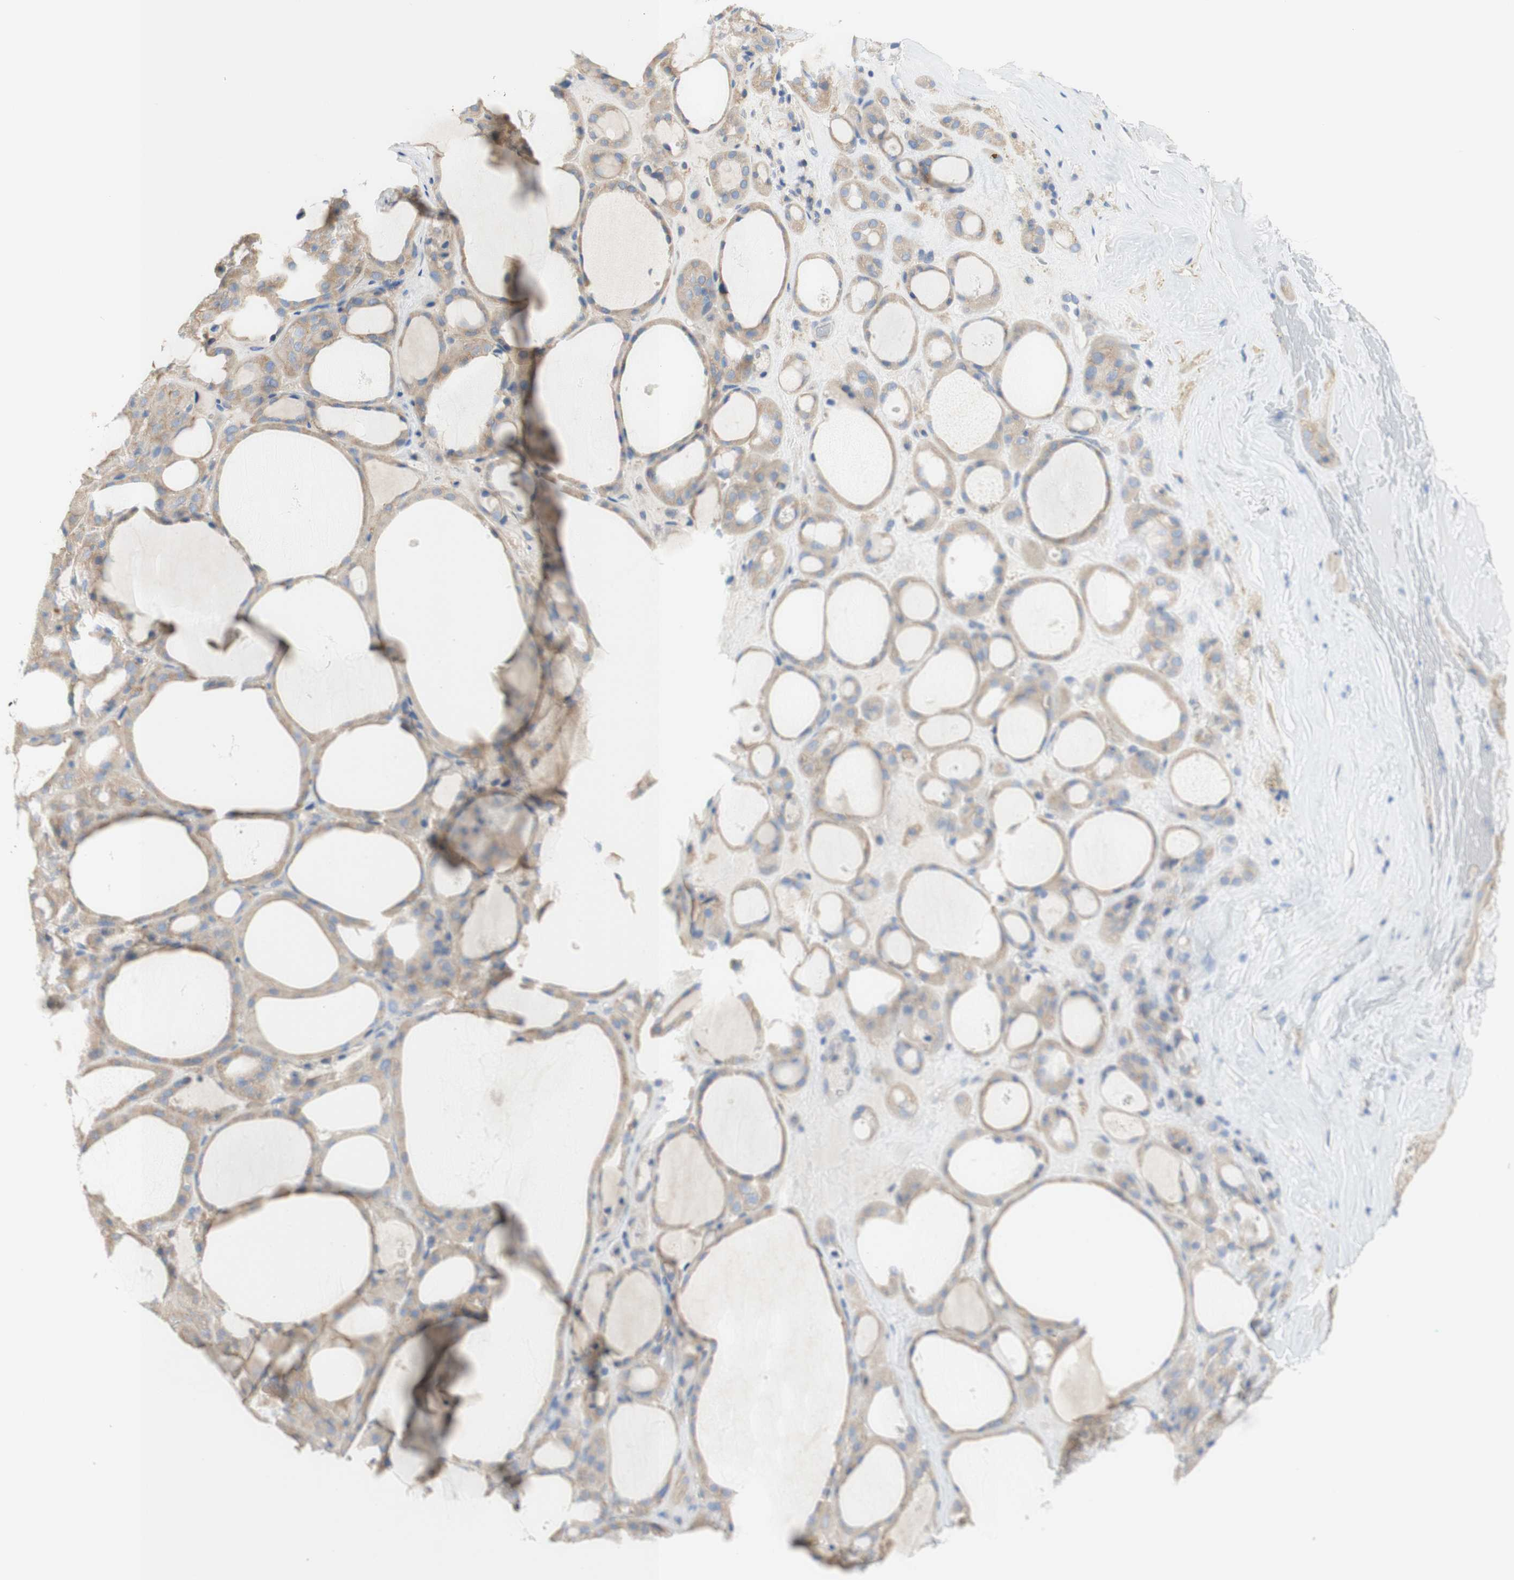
{"staining": {"intensity": "weak", "quantity": ">75%", "location": "cytoplasmic/membranous"}, "tissue": "thyroid gland", "cell_type": "Glandular cells", "image_type": "normal", "snomed": [{"axis": "morphology", "description": "Normal tissue, NOS"}, {"axis": "morphology", "description": "Carcinoma, NOS"}, {"axis": "topography", "description": "Thyroid gland"}], "caption": "Weak cytoplasmic/membranous protein staining is identified in approximately >75% of glandular cells in thyroid gland. (brown staining indicates protein expression, while blue staining denotes nuclei).", "gene": "ATP2B1", "patient": {"sex": "female", "age": 86}}